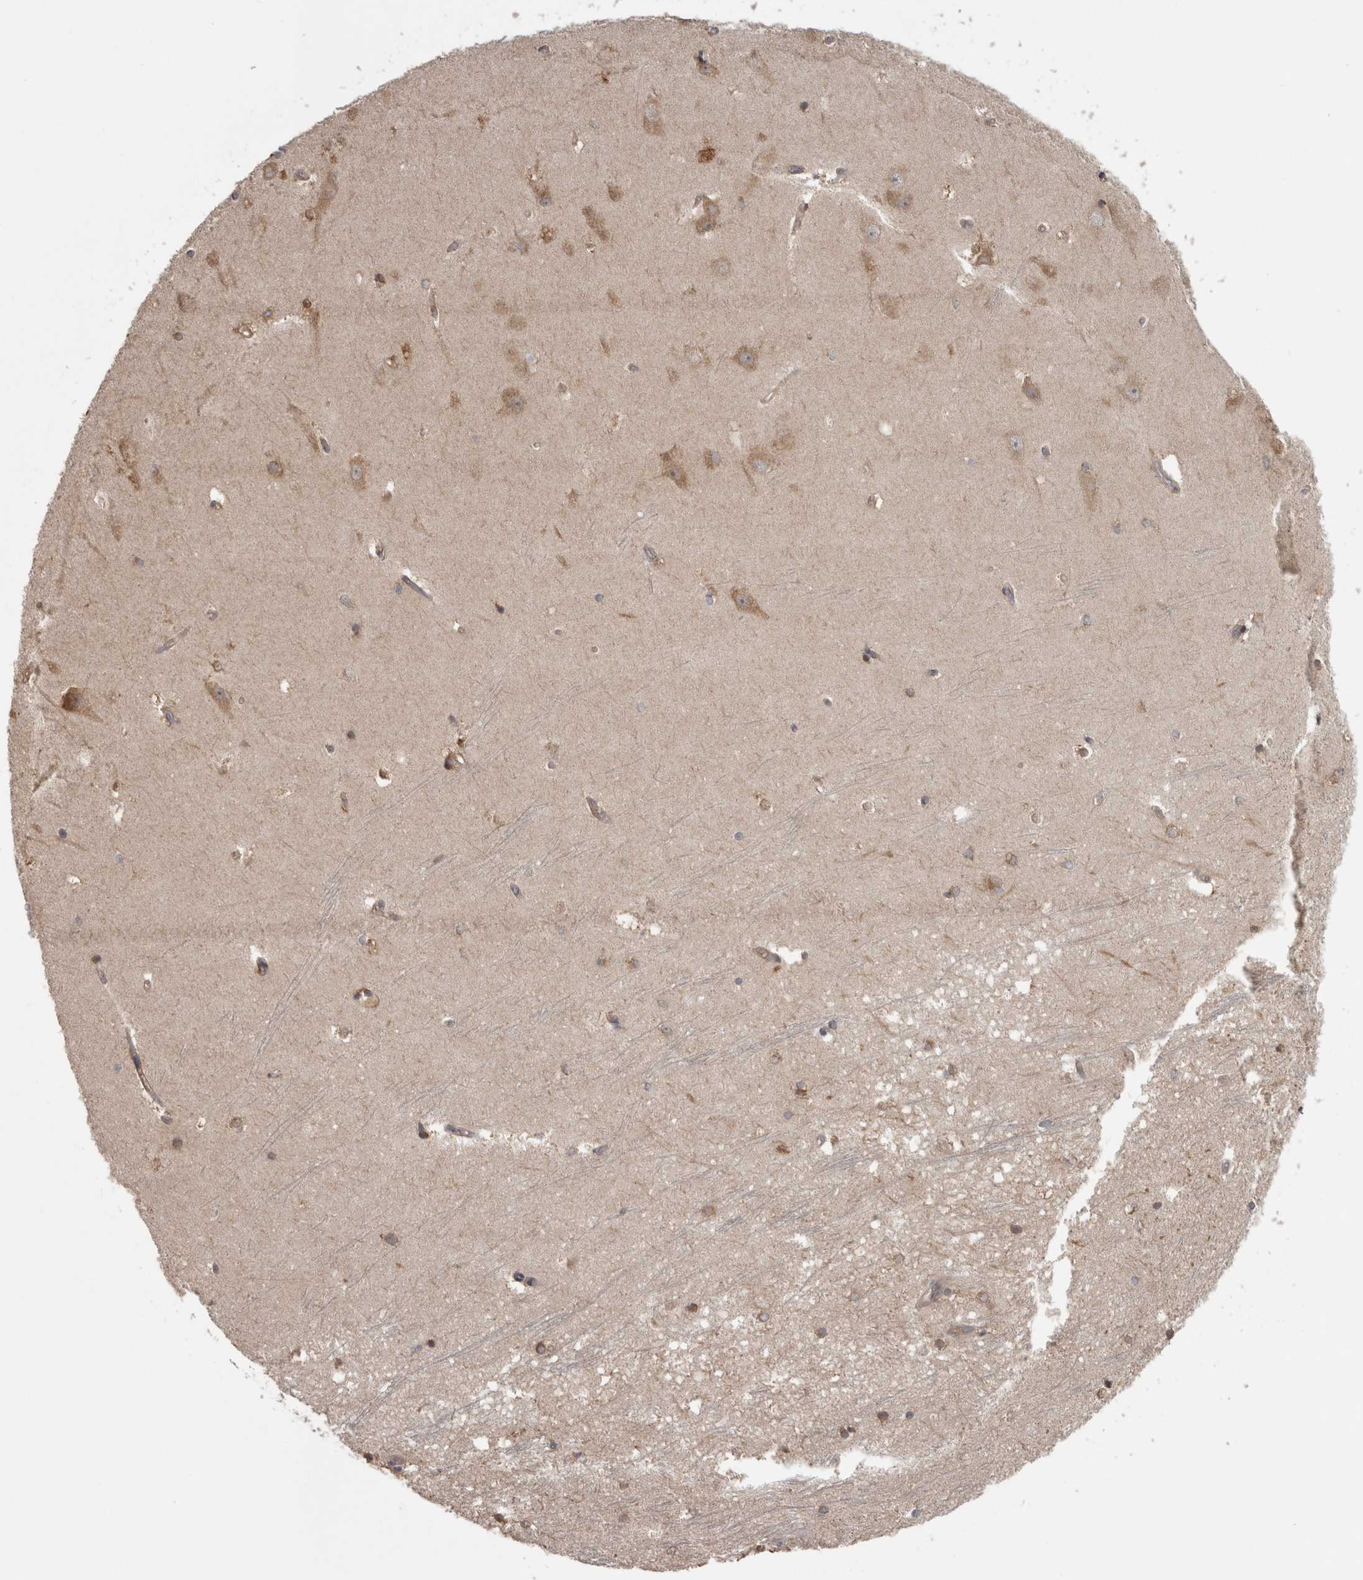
{"staining": {"intensity": "moderate", "quantity": "25%-75%", "location": "cytoplasmic/membranous"}, "tissue": "hippocampus", "cell_type": "Glial cells", "image_type": "normal", "snomed": [{"axis": "morphology", "description": "Normal tissue, NOS"}, {"axis": "topography", "description": "Hippocampus"}], "caption": "An image of human hippocampus stained for a protein reveals moderate cytoplasmic/membranous brown staining in glial cells. (Stains: DAB in brown, nuclei in blue, Microscopy: brightfield microscopy at high magnification).", "gene": "MICU3", "patient": {"sex": "male", "age": 45}}